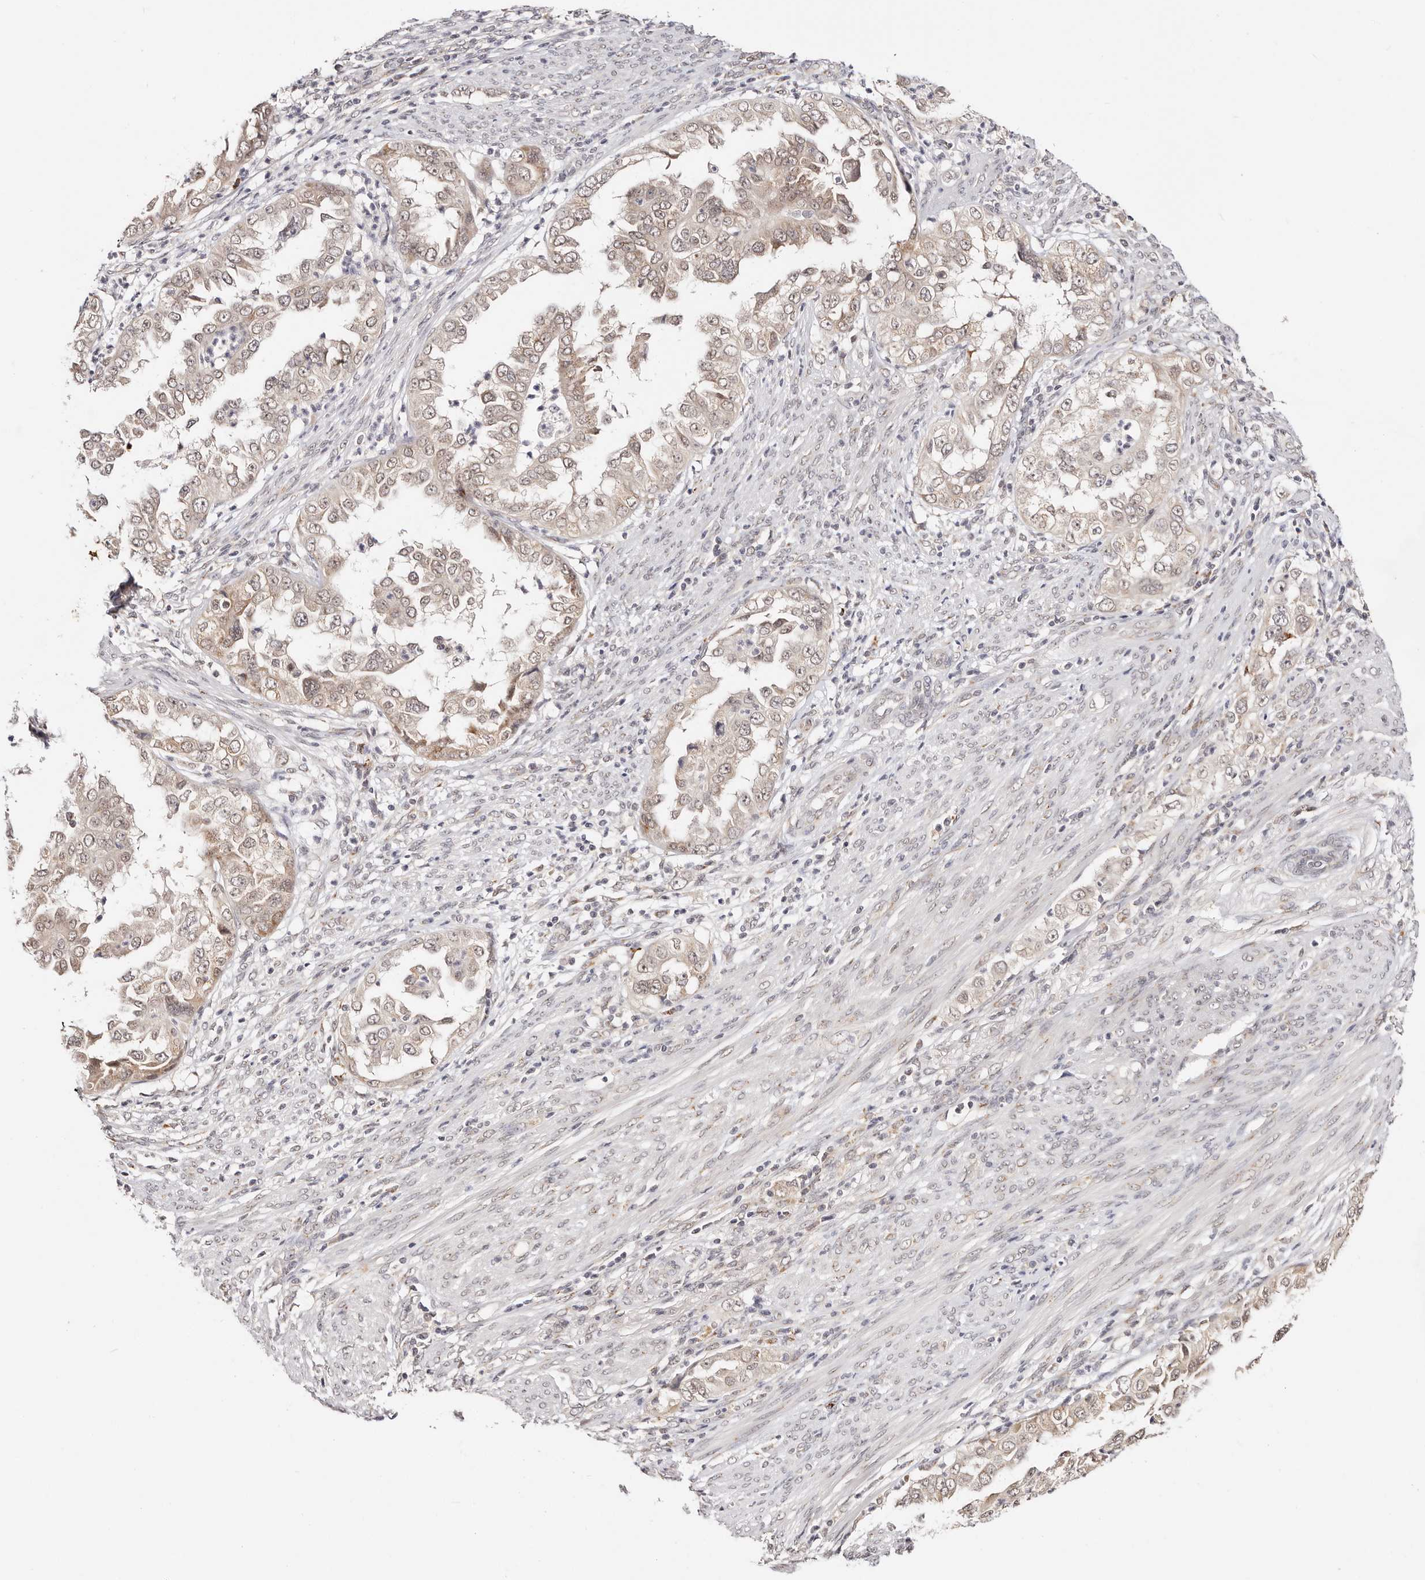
{"staining": {"intensity": "weak", "quantity": ">75%", "location": "cytoplasmic/membranous,nuclear"}, "tissue": "endometrial cancer", "cell_type": "Tumor cells", "image_type": "cancer", "snomed": [{"axis": "morphology", "description": "Adenocarcinoma, NOS"}, {"axis": "topography", "description": "Endometrium"}], "caption": "IHC of adenocarcinoma (endometrial) shows low levels of weak cytoplasmic/membranous and nuclear expression in approximately >75% of tumor cells. (DAB (3,3'-diaminobenzidine) IHC, brown staining for protein, blue staining for nuclei).", "gene": "VIPAS39", "patient": {"sex": "female", "age": 85}}